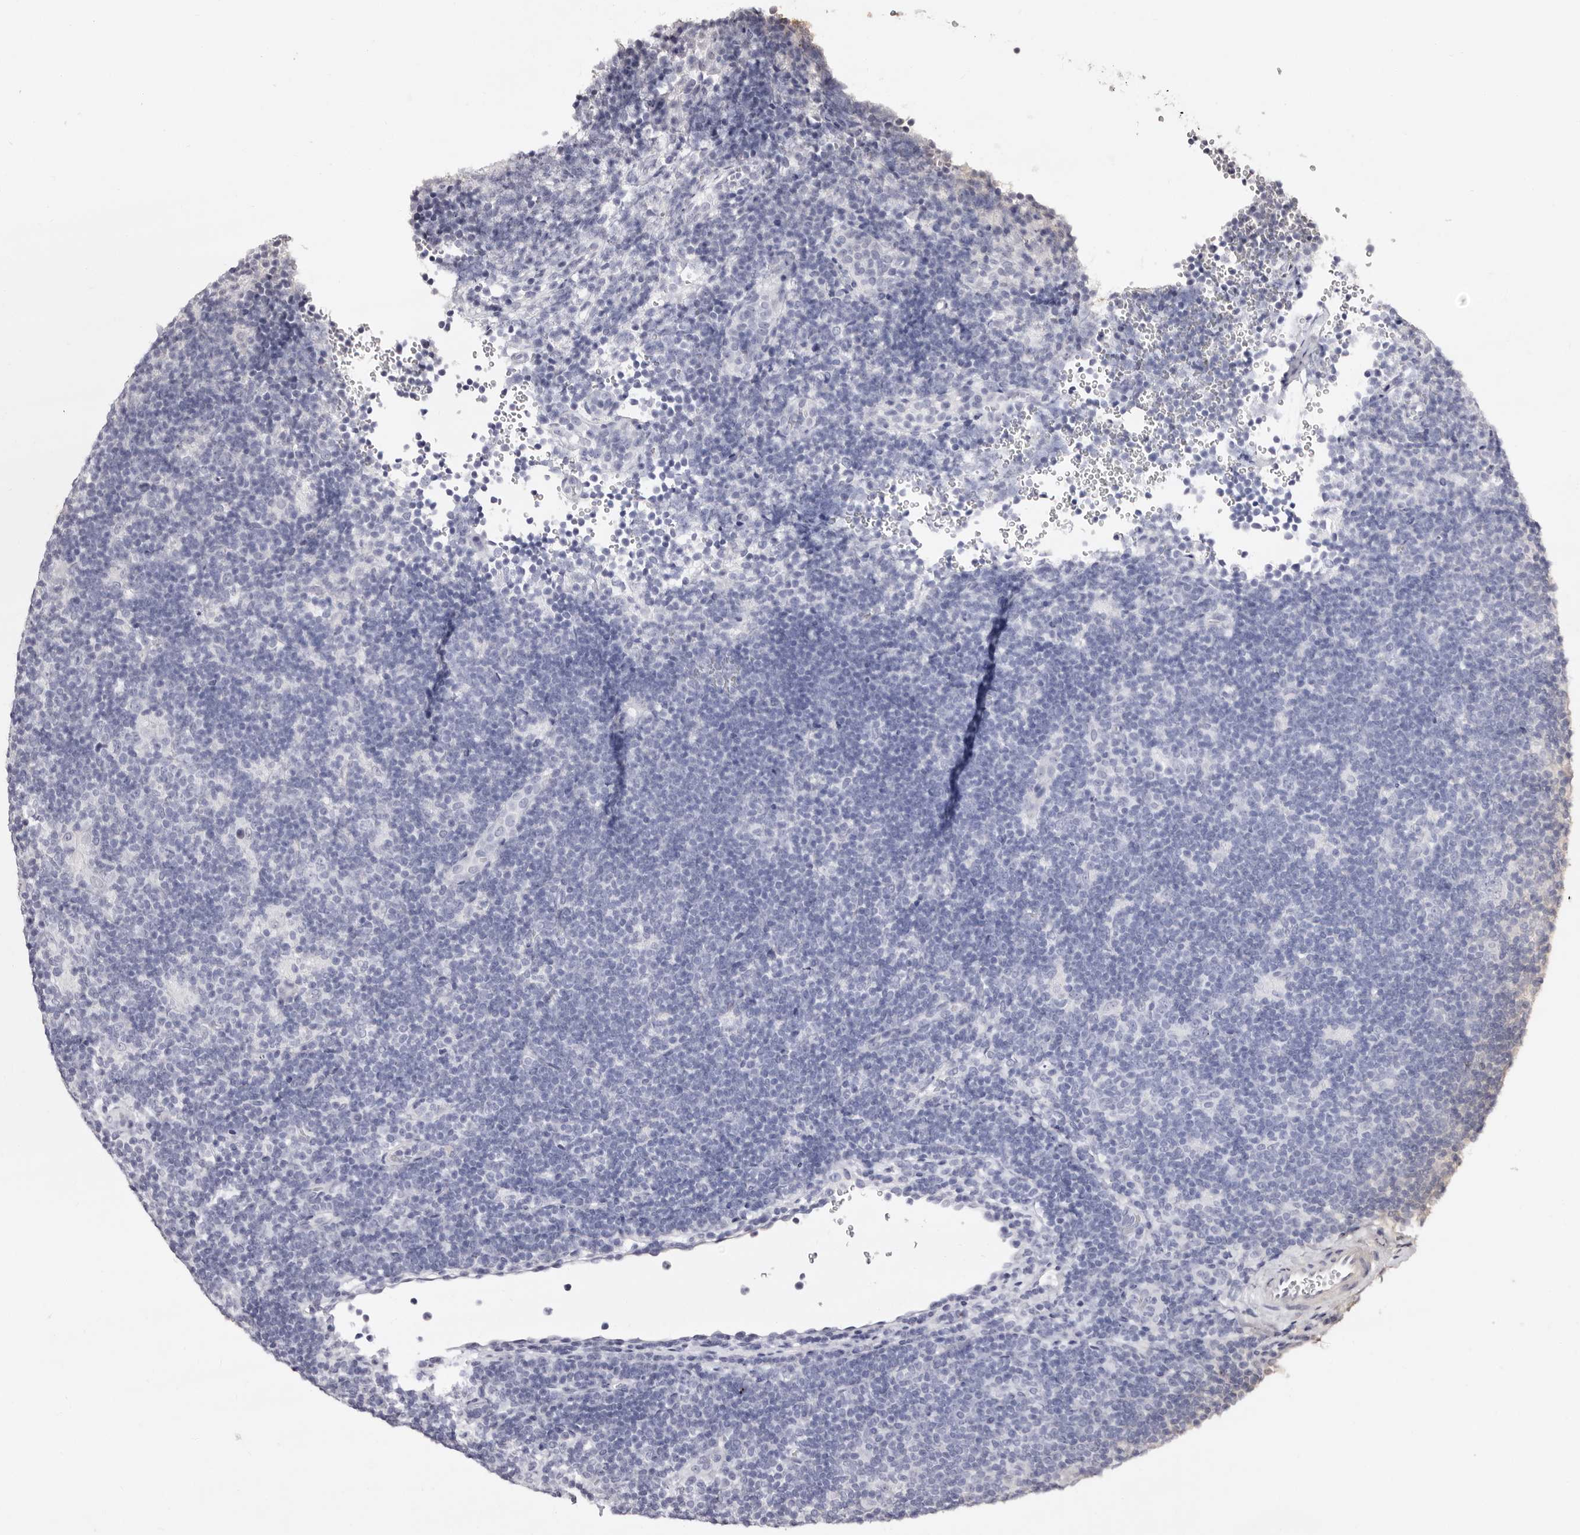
{"staining": {"intensity": "negative", "quantity": "none", "location": "none"}, "tissue": "lymphoma", "cell_type": "Tumor cells", "image_type": "cancer", "snomed": [{"axis": "morphology", "description": "Hodgkin's disease, NOS"}, {"axis": "topography", "description": "Lymph node"}], "caption": "There is no significant expression in tumor cells of lymphoma.", "gene": "ERBB4", "patient": {"sex": "female", "age": 57}}